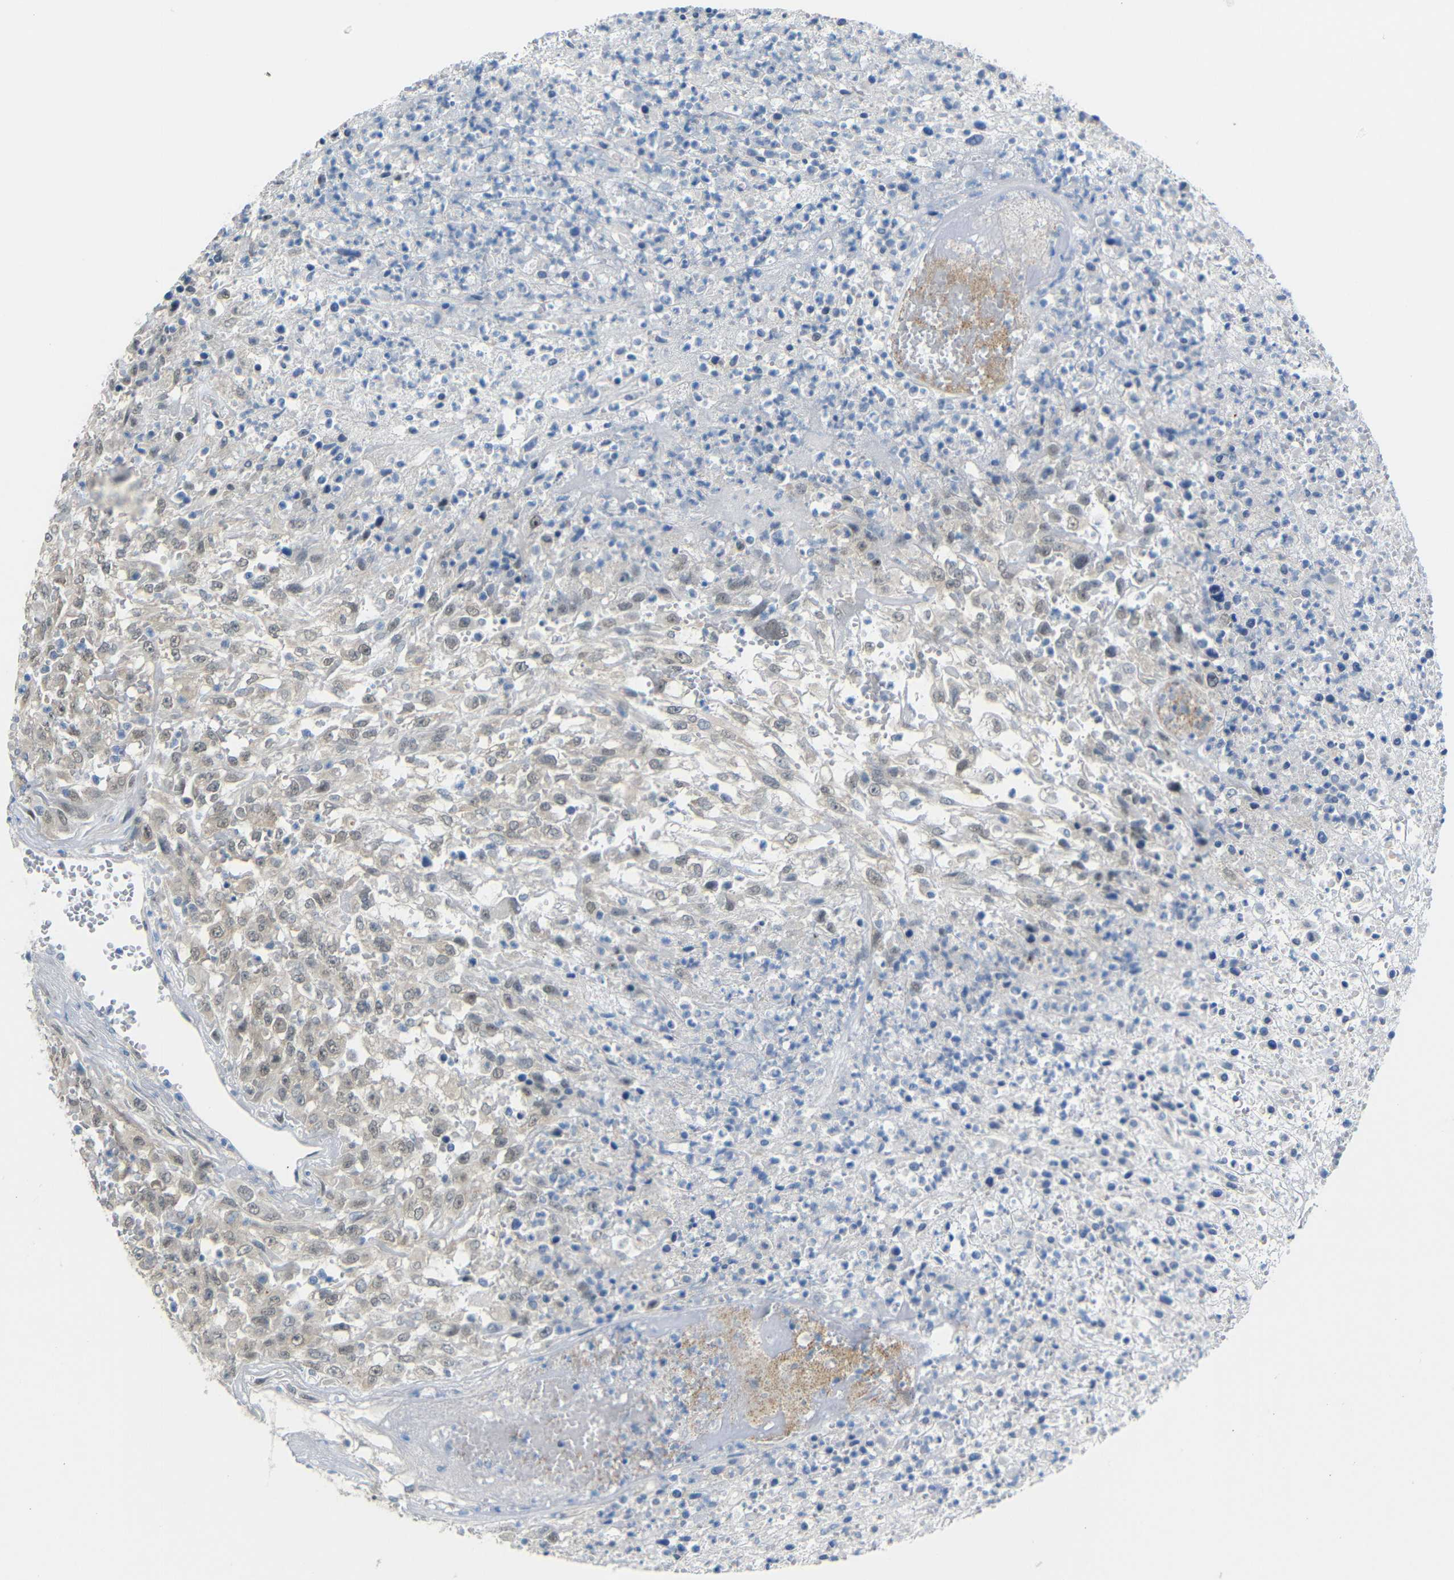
{"staining": {"intensity": "weak", "quantity": ">75%", "location": "nuclear"}, "tissue": "urothelial cancer", "cell_type": "Tumor cells", "image_type": "cancer", "snomed": [{"axis": "morphology", "description": "Urothelial carcinoma, High grade"}, {"axis": "topography", "description": "Urinary bladder"}], "caption": "Human urothelial cancer stained for a protein (brown) shows weak nuclear positive positivity in approximately >75% of tumor cells.", "gene": "GPR158", "patient": {"sex": "male", "age": 46}}